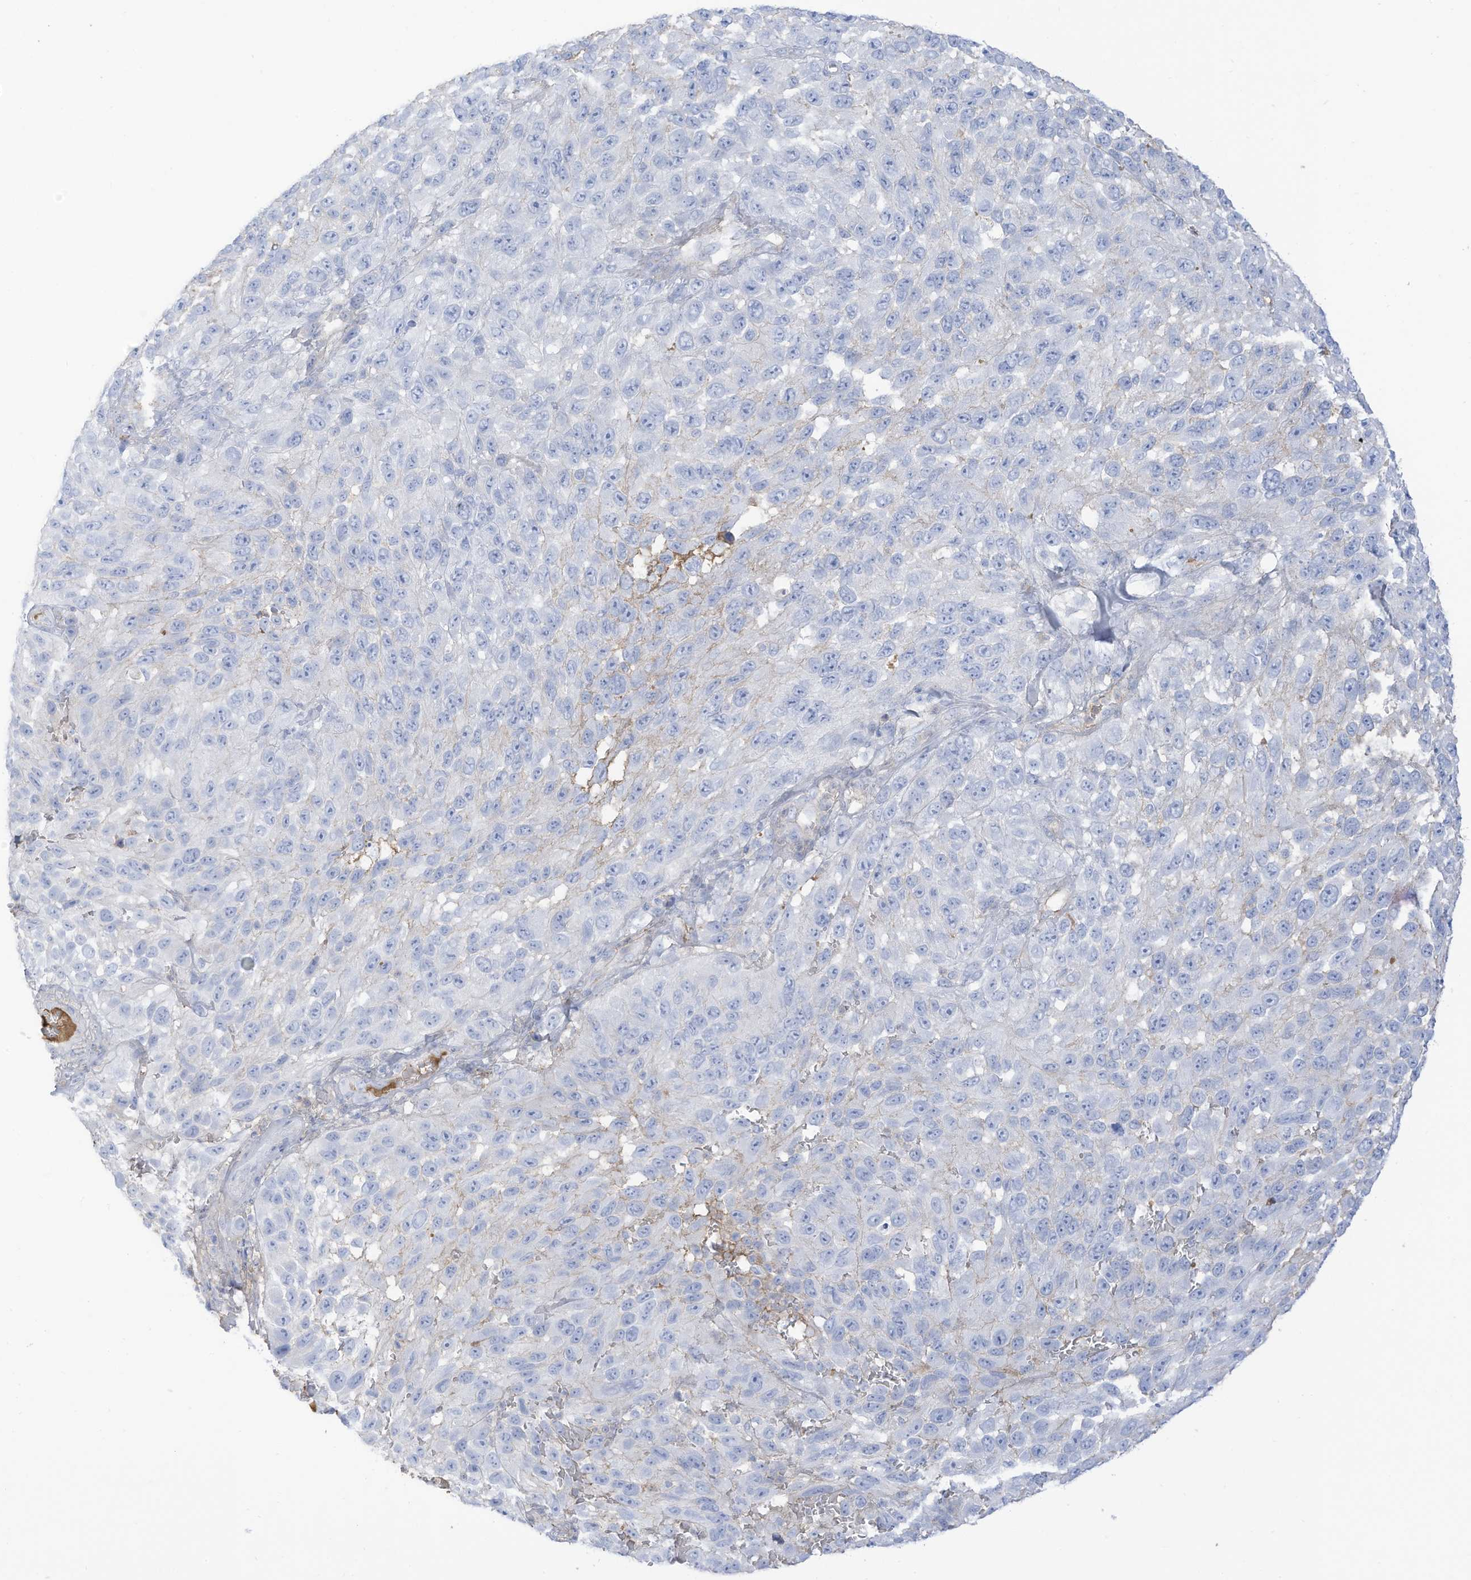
{"staining": {"intensity": "negative", "quantity": "none", "location": "none"}, "tissue": "melanoma", "cell_type": "Tumor cells", "image_type": "cancer", "snomed": [{"axis": "morphology", "description": "Malignant melanoma, NOS"}, {"axis": "topography", "description": "Skin"}], "caption": "A high-resolution micrograph shows immunohistochemistry staining of malignant melanoma, which displays no significant positivity in tumor cells.", "gene": "HSD17B13", "patient": {"sex": "female", "age": 96}}